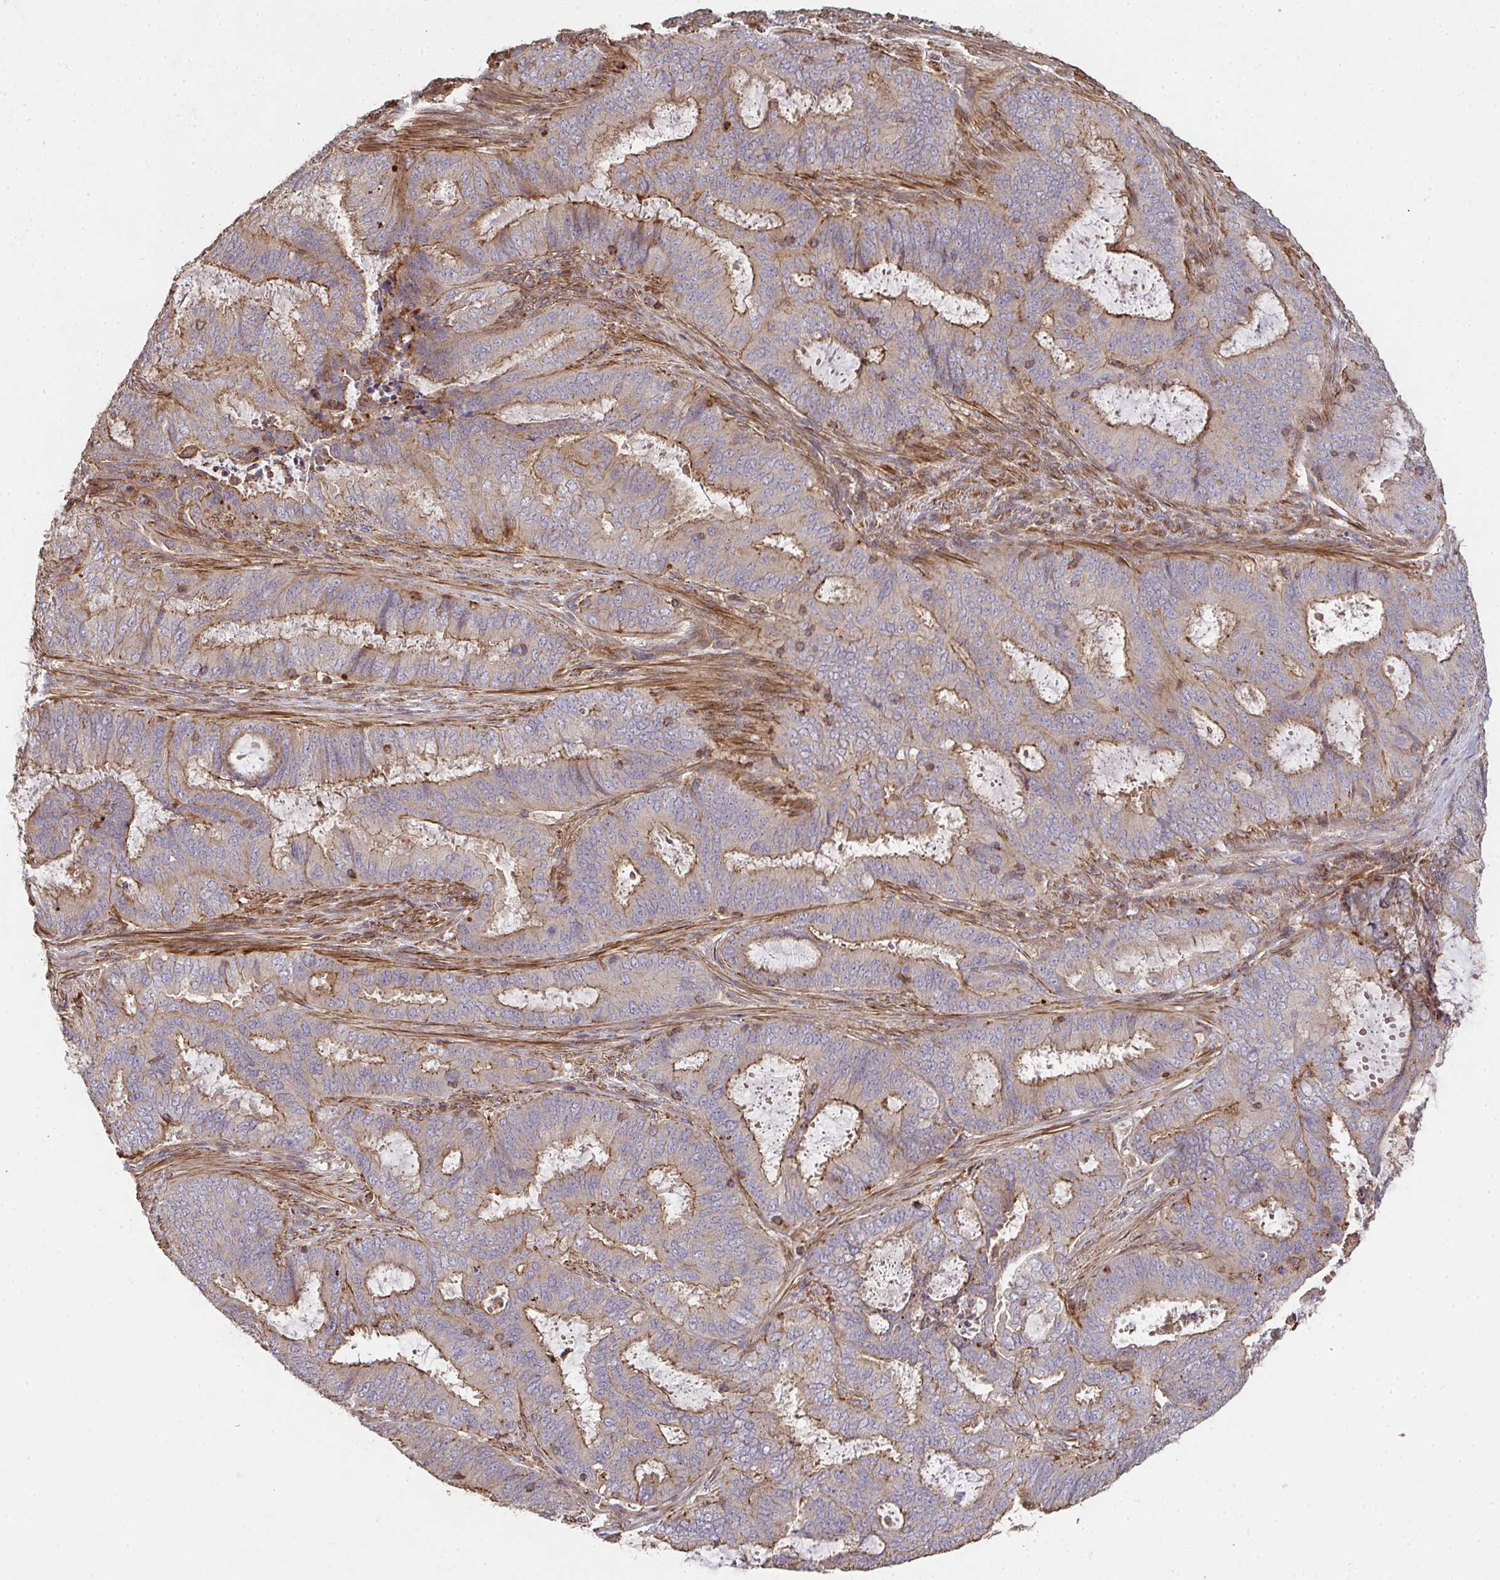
{"staining": {"intensity": "moderate", "quantity": ">75%", "location": "cytoplasmic/membranous"}, "tissue": "endometrial cancer", "cell_type": "Tumor cells", "image_type": "cancer", "snomed": [{"axis": "morphology", "description": "Adenocarcinoma, NOS"}, {"axis": "topography", "description": "Endometrium"}], "caption": "Immunohistochemistry (IHC) photomicrograph of neoplastic tissue: human endometrial adenocarcinoma stained using IHC displays medium levels of moderate protein expression localized specifically in the cytoplasmic/membranous of tumor cells, appearing as a cytoplasmic/membranous brown color.", "gene": "TNMD", "patient": {"sex": "female", "age": 51}}